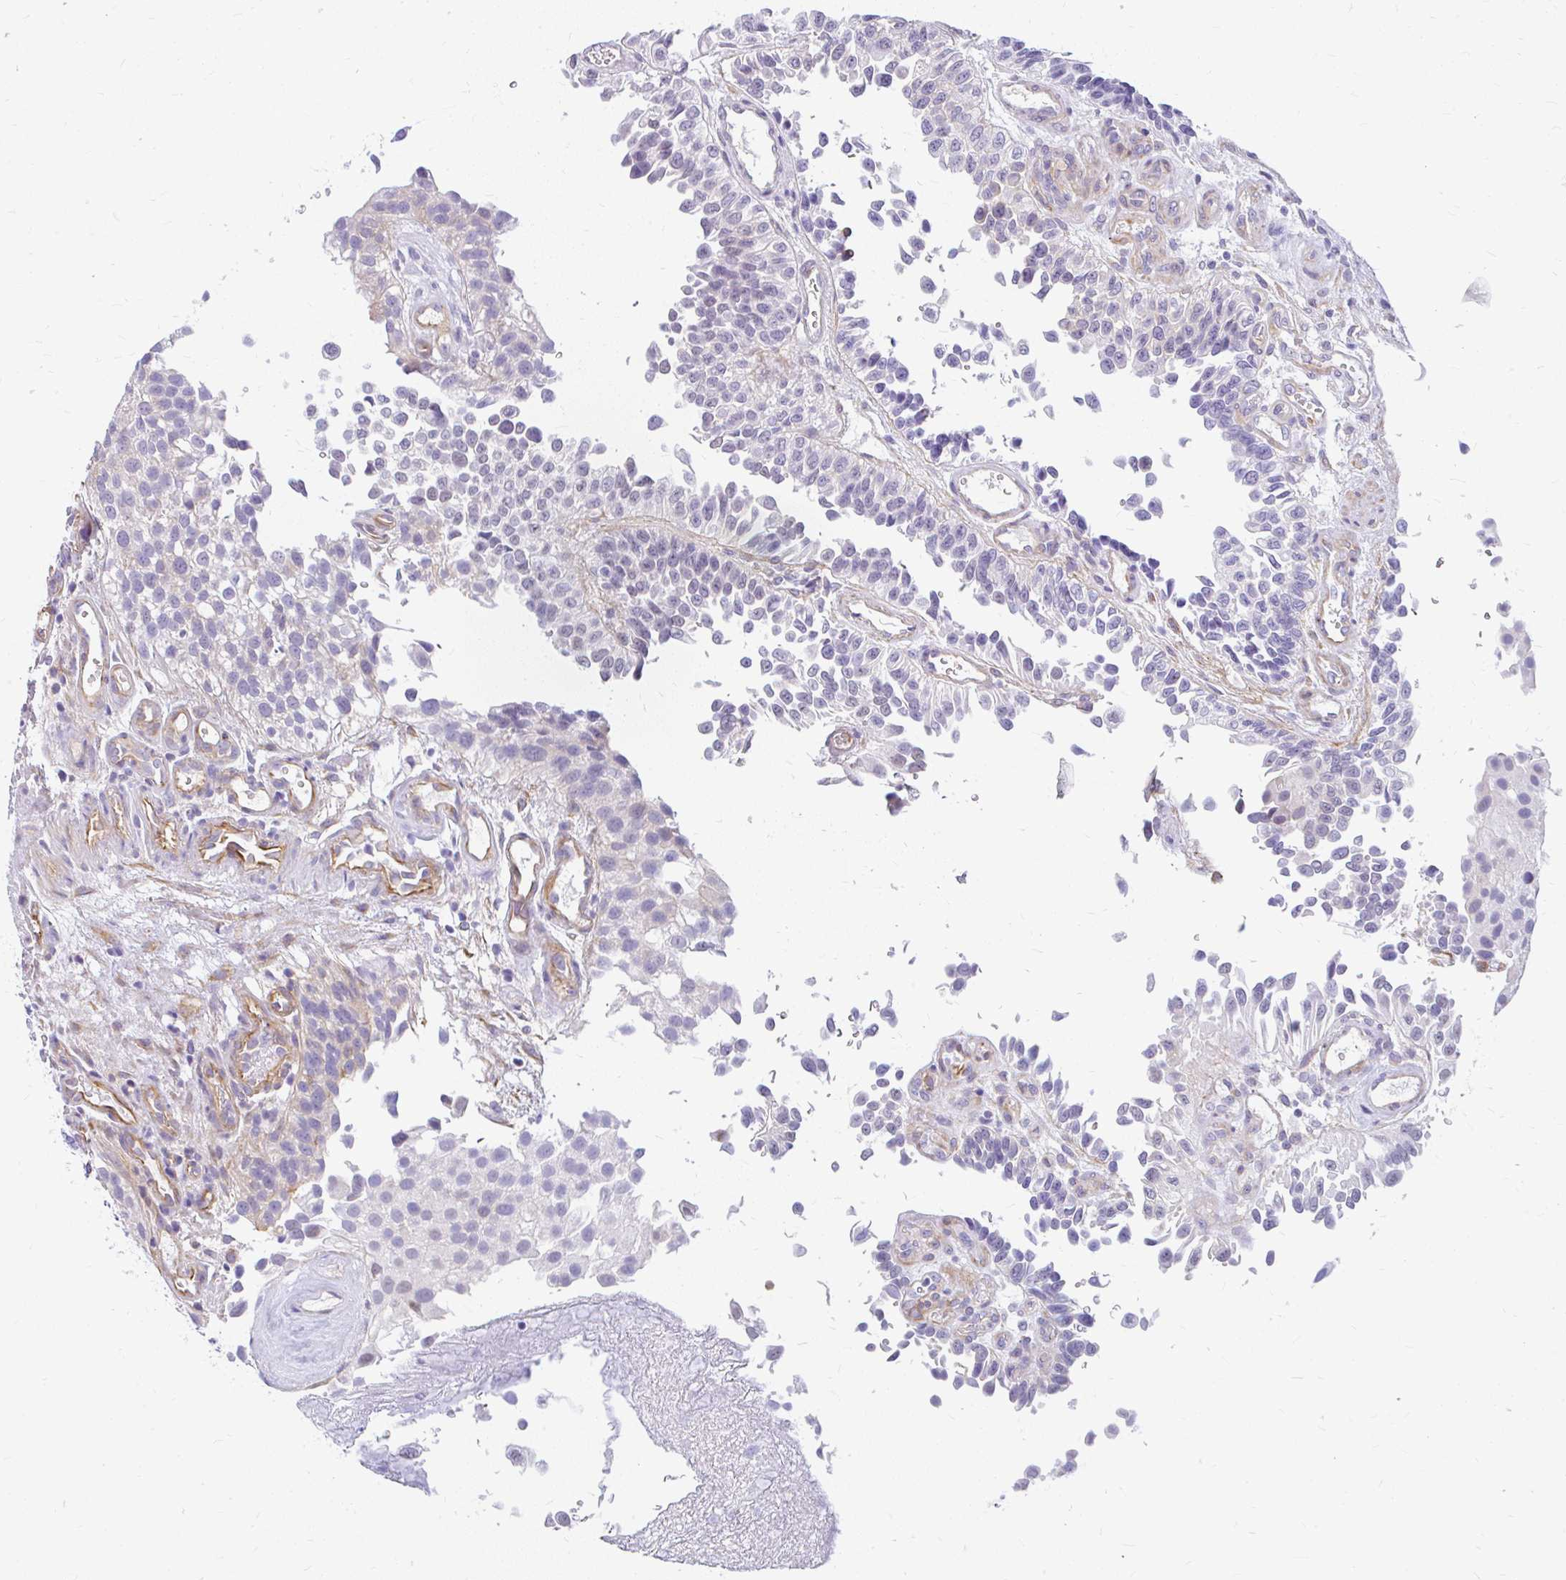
{"staining": {"intensity": "negative", "quantity": "none", "location": "none"}, "tissue": "urothelial cancer", "cell_type": "Tumor cells", "image_type": "cancer", "snomed": [{"axis": "morphology", "description": "Urothelial carcinoma, NOS"}, {"axis": "topography", "description": "Urinary bladder"}], "caption": "A photomicrograph of human urothelial cancer is negative for staining in tumor cells. (IHC, brightfield microscopy, high magnification).", "gene": "FAM83C", "patient": {"sex": "male", "age": 87}}